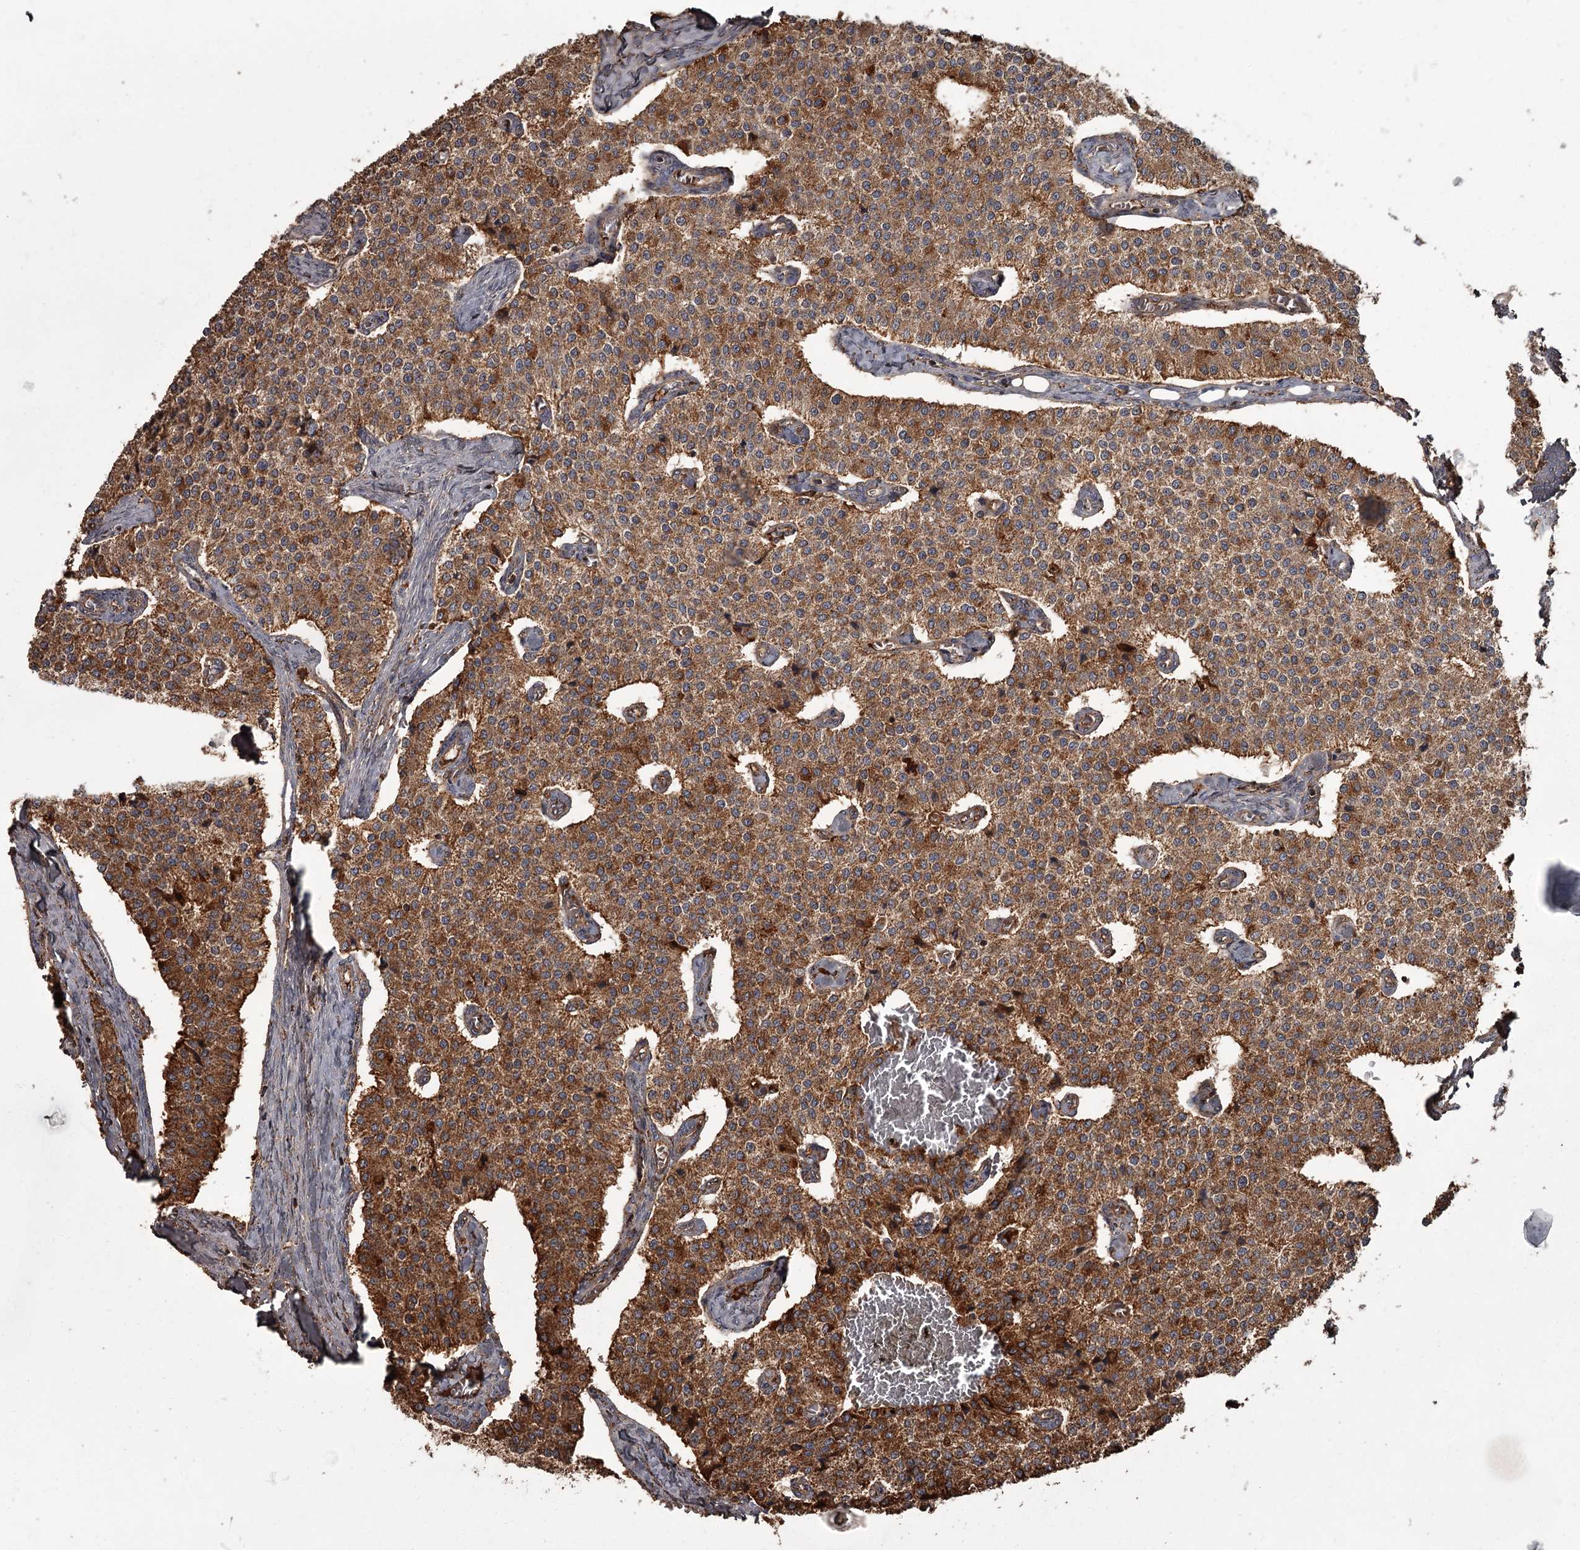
{"staining": {"intensity": "strong", "quantity": ">75%", "location": "cytoplasmic/membranous"}, "tissue": "carcinoid", "cell_type": "Tumor cells", "image_type": "cancer", "snomed": [{"axis": "morphology", "description": "Carcinoid, malignant, NOS"}, {"axis": "topography", "description": "Colon"}], "caption": "Immunohistochemical staining of human carcinoid demonstrates high levels of strong cytoplasmic/membranous staining in approximately >75% of tumor cells. (DAB (3,3'-diaminobenzidine) IHC, brown staining for protein, blue staining for nuclei).", "gene": "THAP9", "patient": {"sex": "female", "age": 52}}